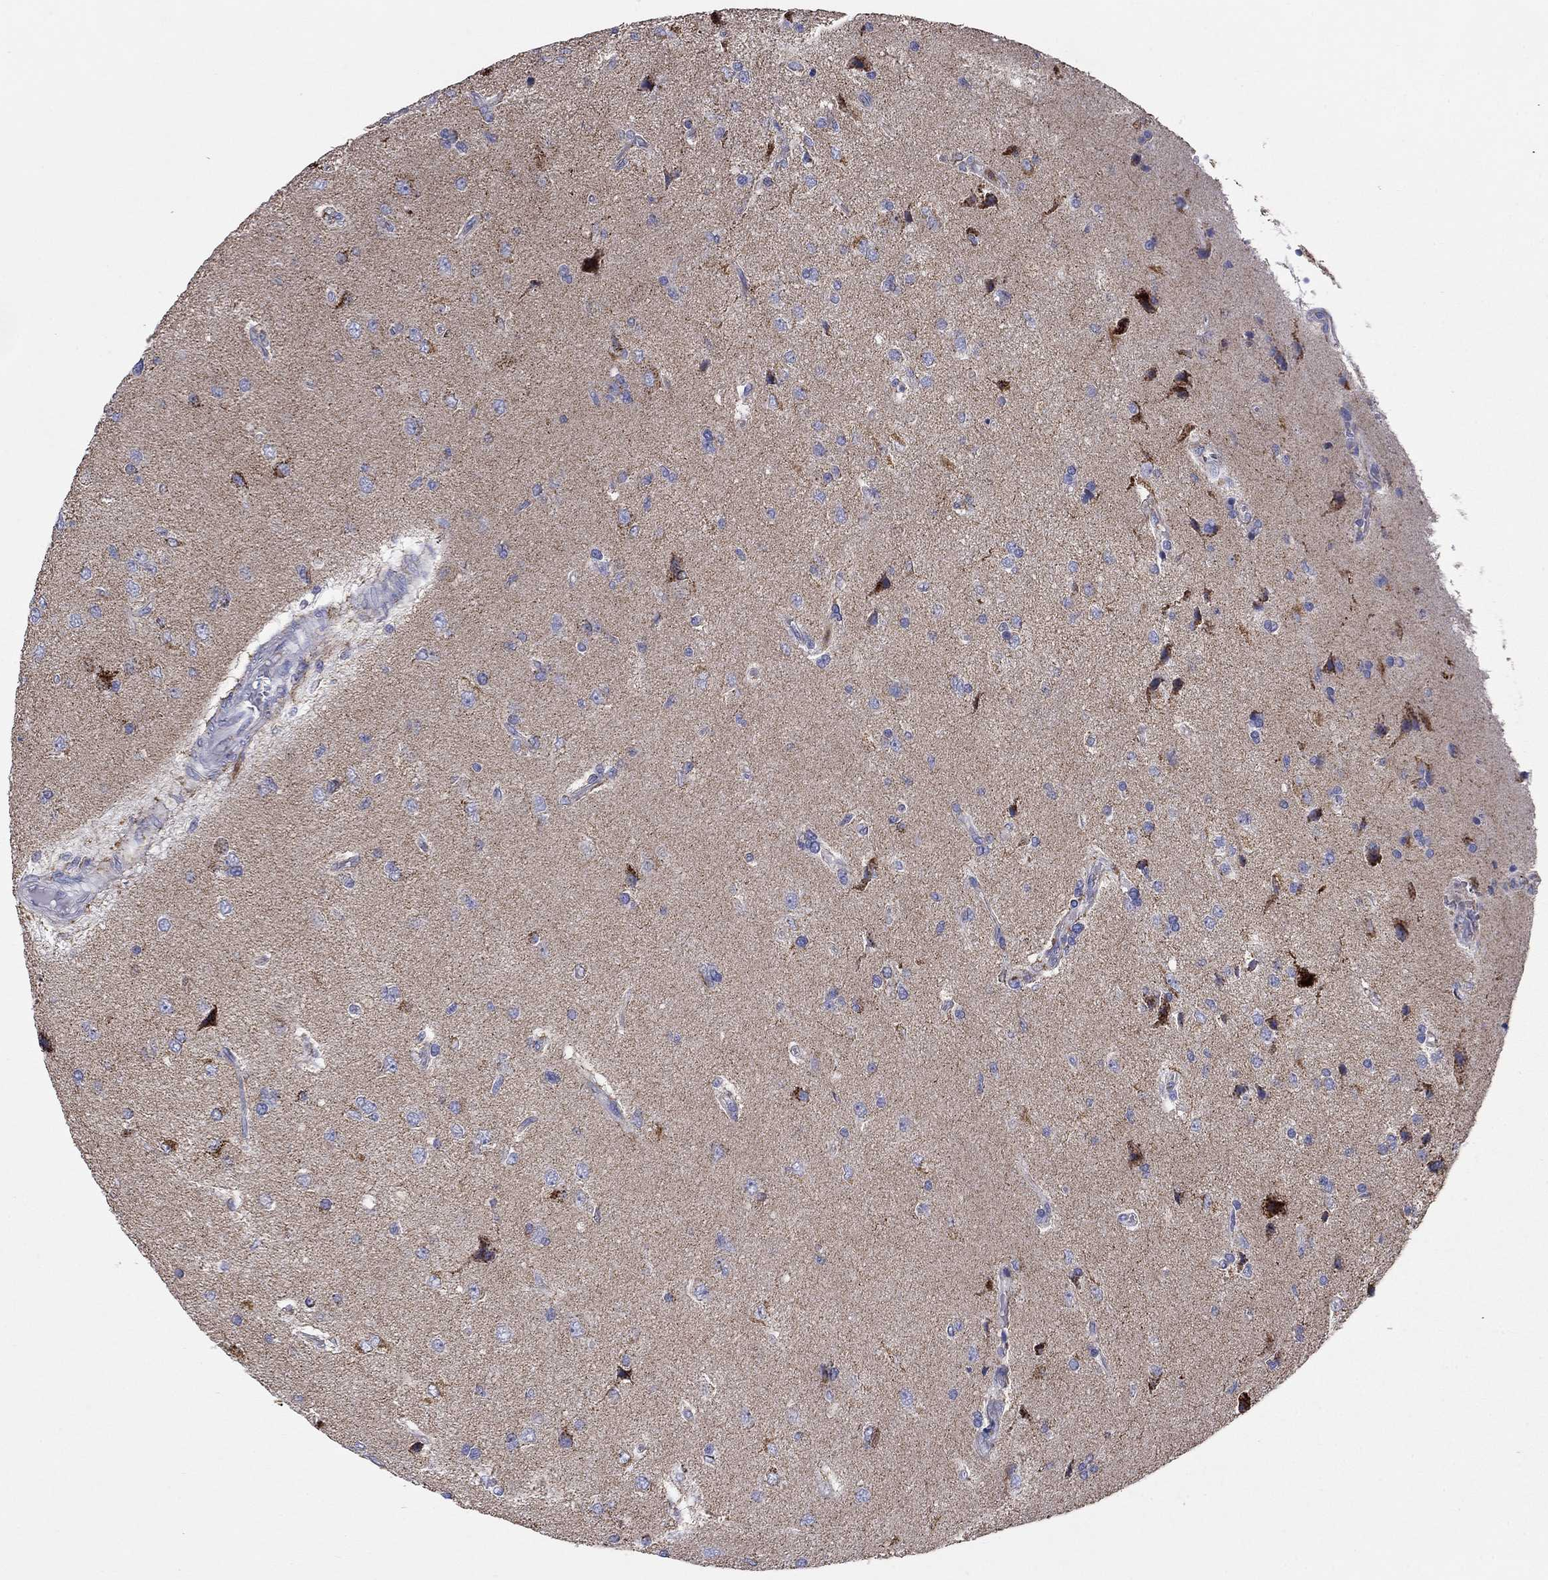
{"staining": {"intensity": "negative", "quantity": "none", "location": "none"}, "tissue": "glioma", "cell_type": "Tumor cells", "image_type": "cancer", "snomed": [{"axis": "morphology", "description": "Glioma, malignant, High grade"}, {"axis": "topography", "description": "Brain"}], "caption": "This is a image of immunohistochemistry (IHC) staining of high-grade glioma (malignant), which shows no expression in tumor cells.", "gene": "NDUFA4L2", "patient": {"sex": "male", "age": 56}}